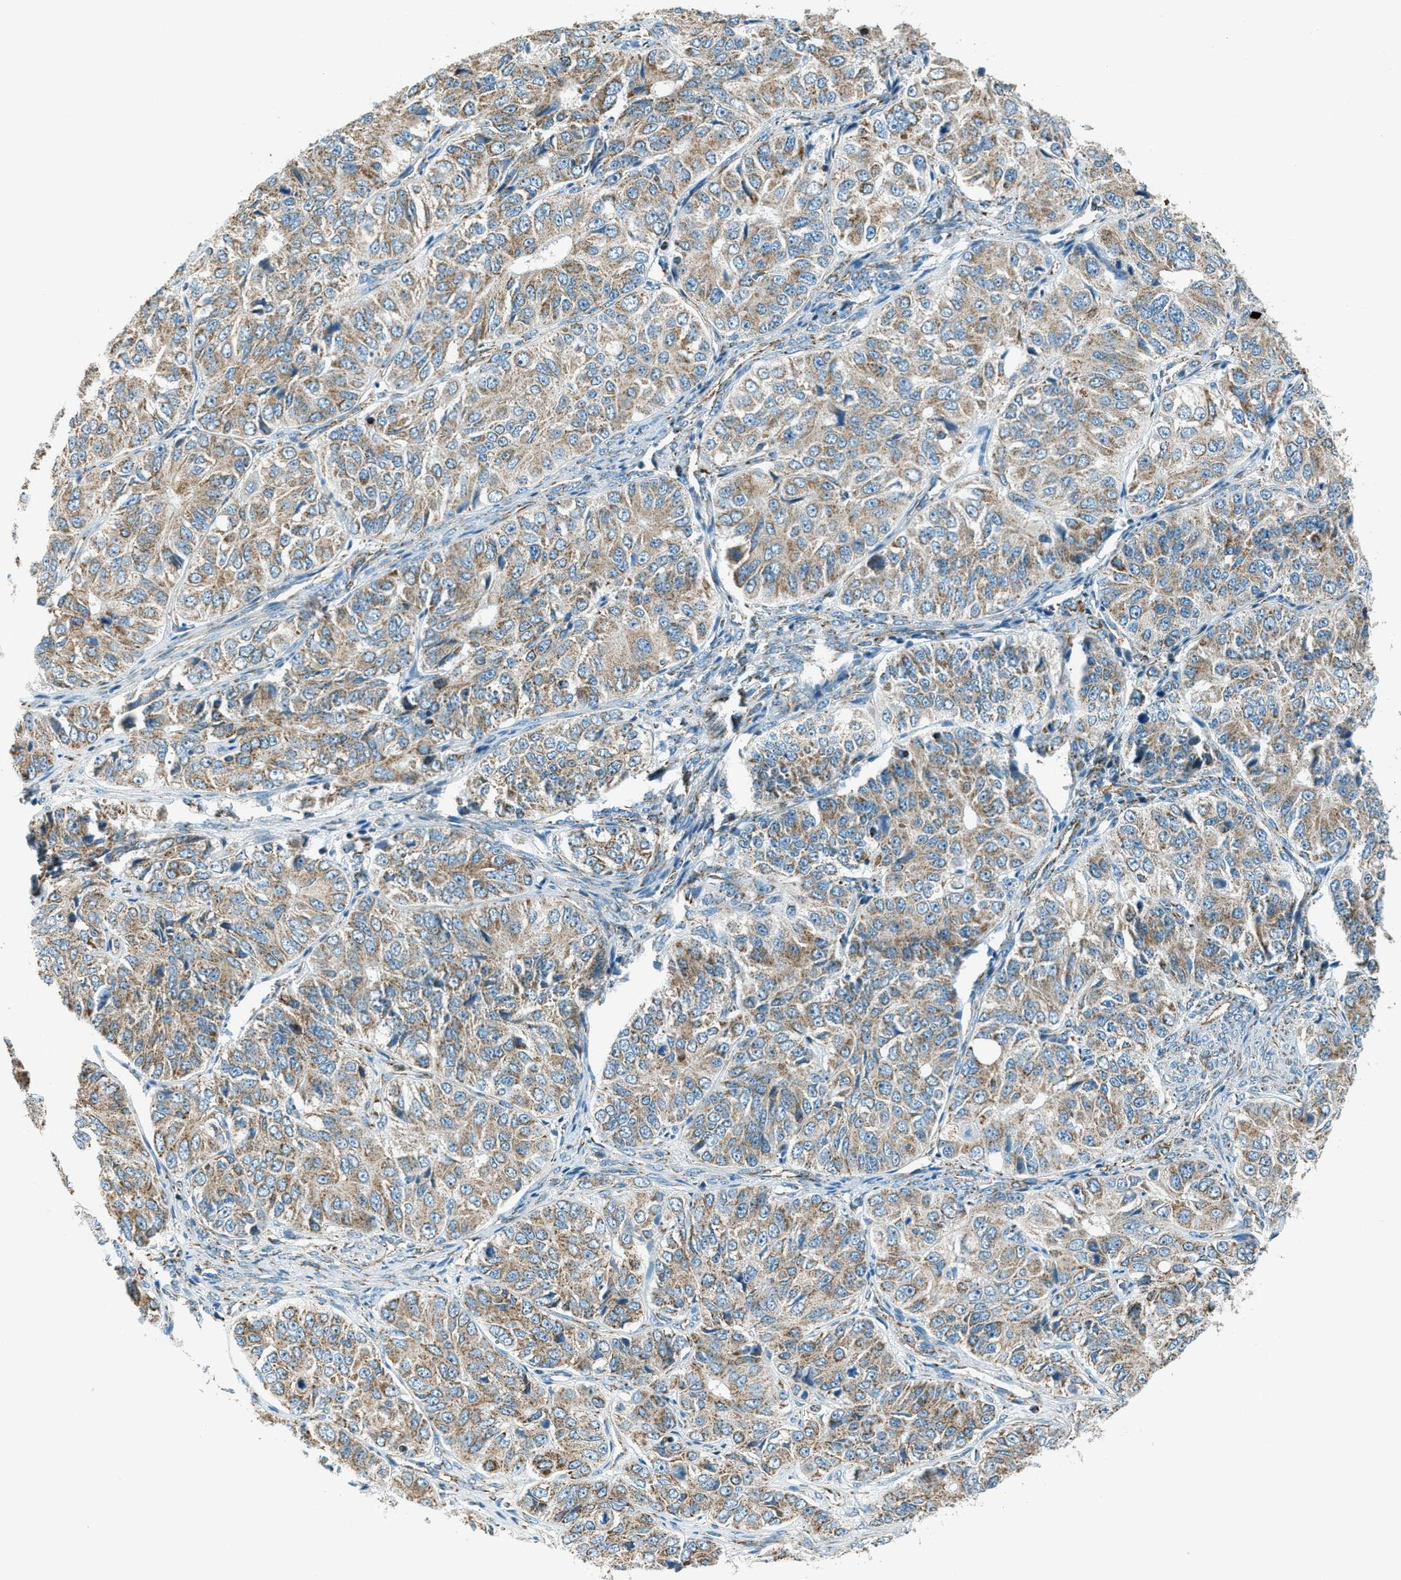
{"staining": {"intensity": "weak", "quantity": ">75%", "location": "cytoplasmic/membranous"}, "tissue": "ovarian cancer", "cell_type": "Tumor cells", "image_type": "cancer", "snomed": [{"axis": "morphology", "description": "Carcinoma, endometroid"}, {"axis": "topography", "description": "Ovary"}], "caption": "Tumor cells exhibit low levels of weak cytoplasmic/membranous expression in approximately >75% of cells in ovarian cancer. The protein of interest is stained brown, and the nuclei are stained in blue (DAB IHC with brightfield microscopy, high magnification).", "gene": "CHST15", "patient": {"sex": "female", "age": 51}}